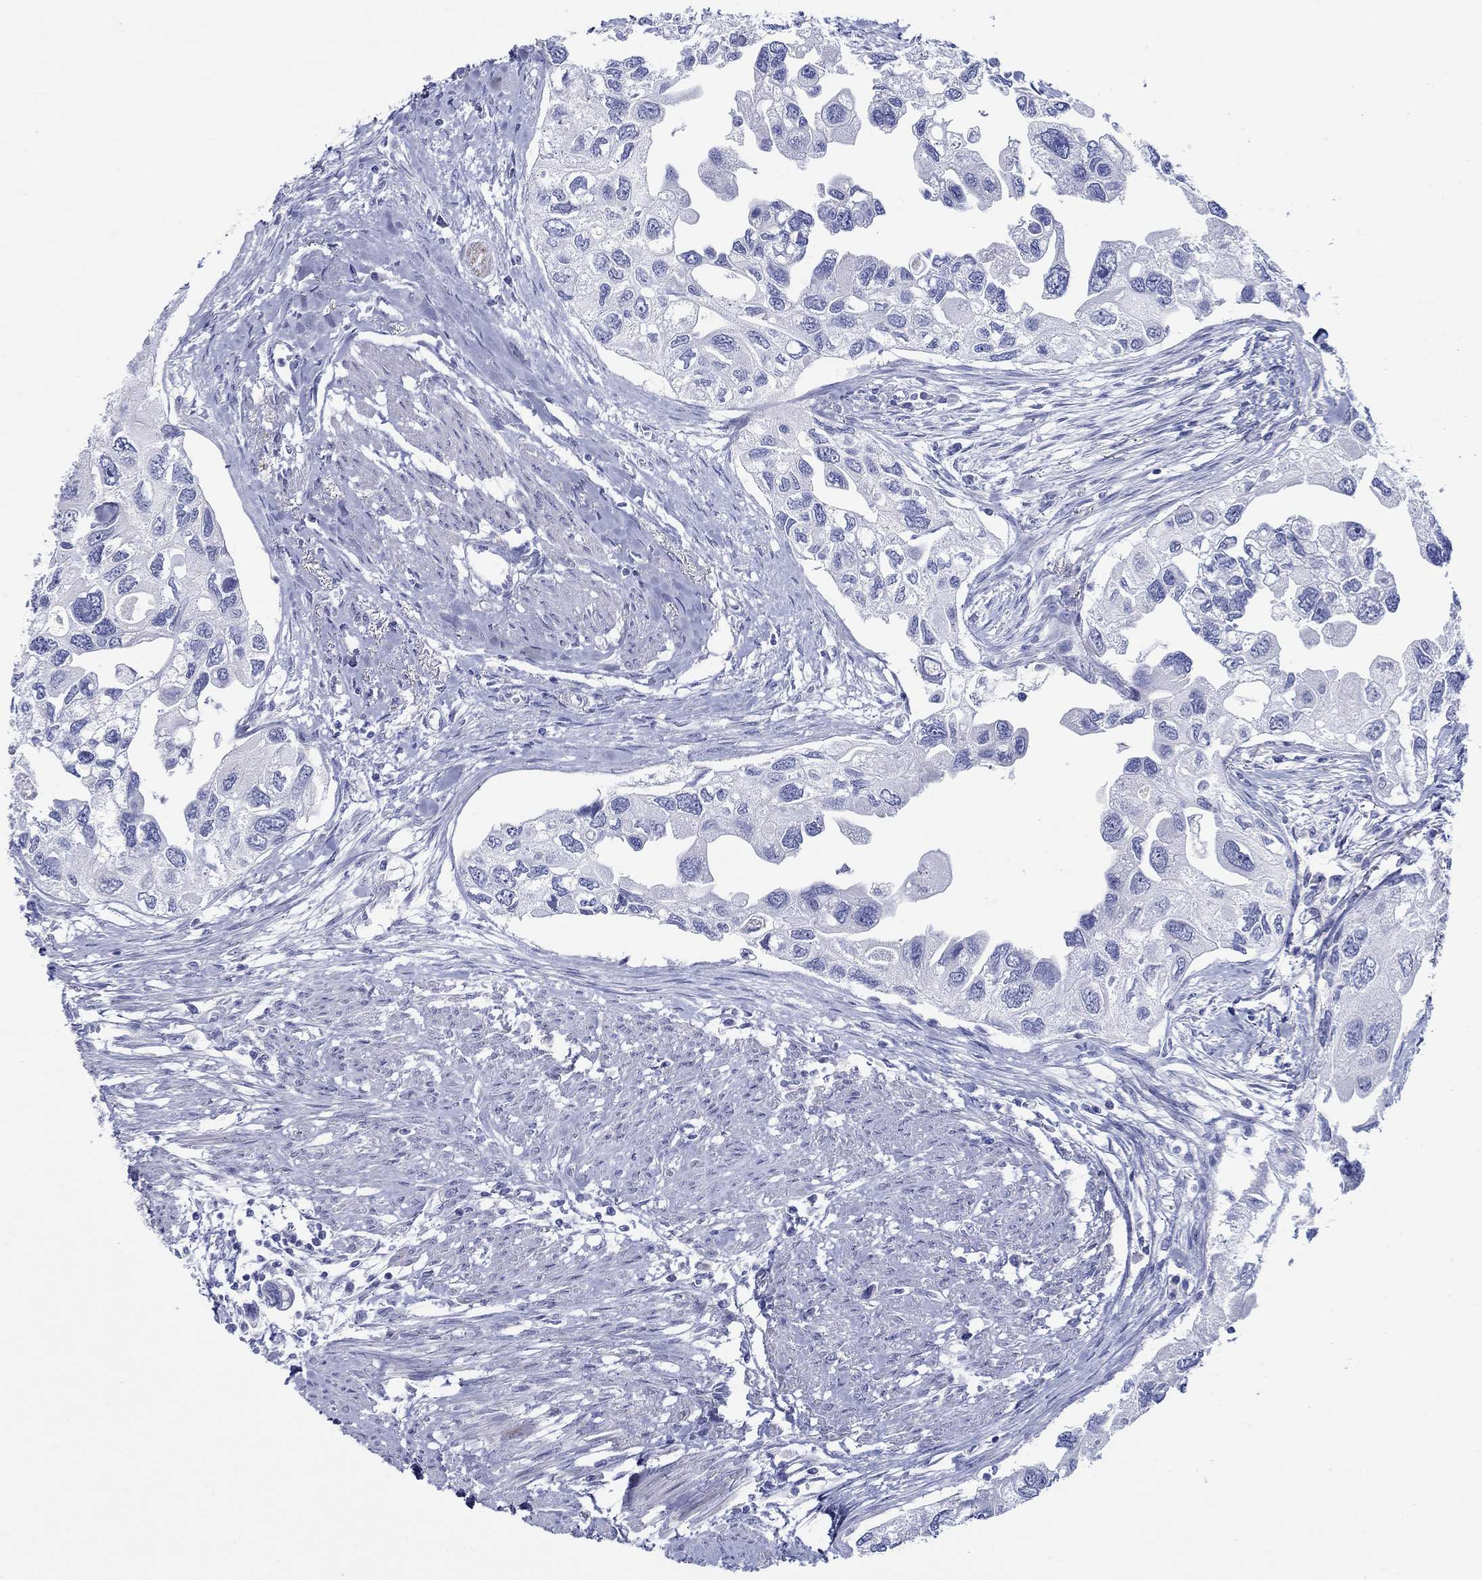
{"staining": {"intensity": "negative", "quantity": "none", "location": "none"}, "tissue": "urothelial cancer", "cell_type": "Tumor cells", "image_type": "cancer", "snomed": [{"axis": "morphology", "description": "Urothelial carcinoma, High grade"}, {"axis": "topography", "description": "Urinary bladder"}], "caption": "Immunohistochemistry of urothelial cancer exhibits no positivity in tumor cells. (DAB immunohistochemistry (IHC) visualized using brightfield microscopy, high magnification).", "gene": "CRYGS", "patient": {"sex": "male", "age": 59}}